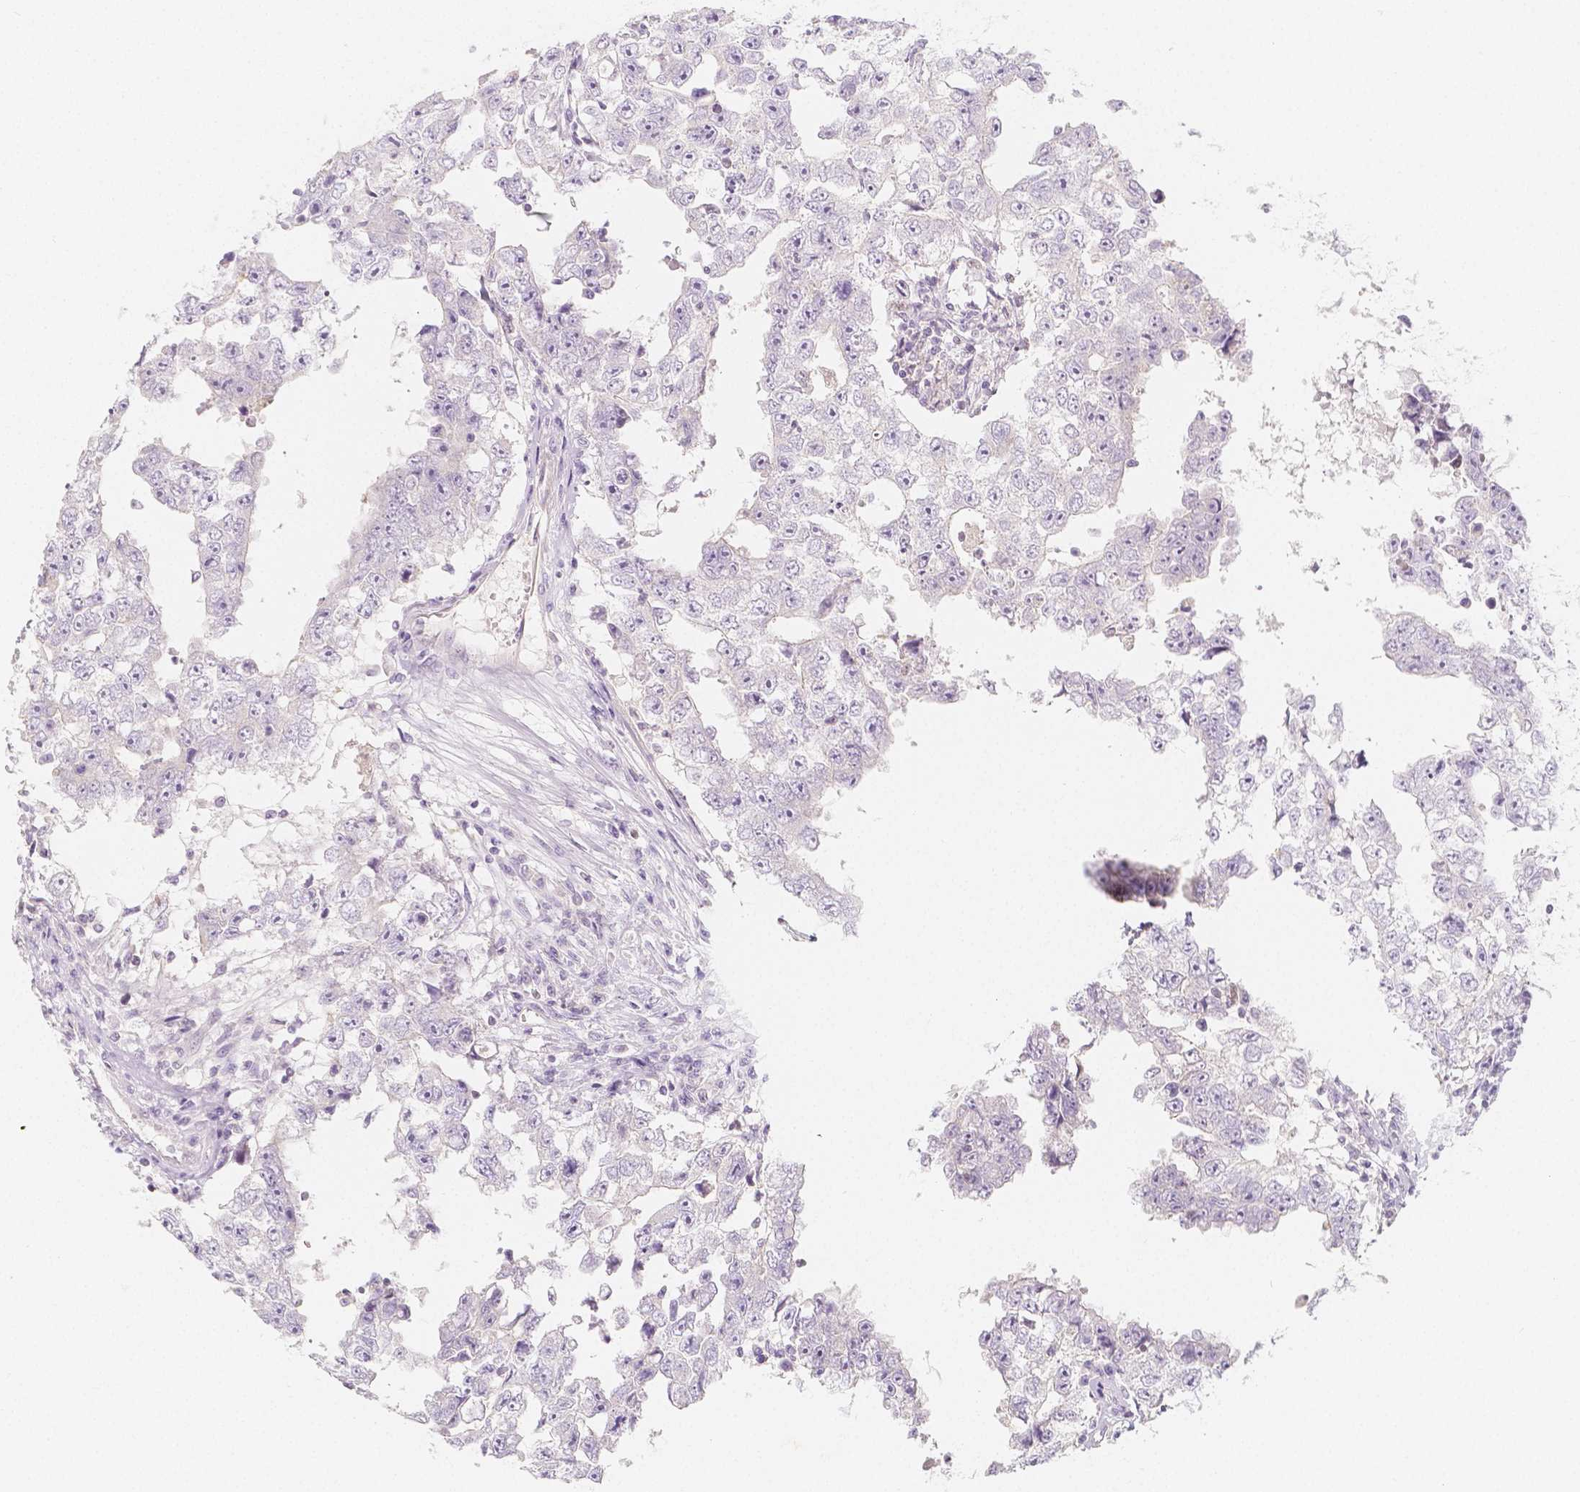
{"staining": {"intensity": "negative", "quantity": "none", "location": "none"}, "tissue": "testis cancer", "cell_type": "Tumor cells", "image_type": "cancer", "snomed": [{"axis": "morphology", "description": "Carcinoma, Embryonal, NOS"}, {"axis": "topography", "description": "Testis"}], "caption": "A photomicrograph of human testis cancer is negative for staining in tumor cells.", "gene": "BATF", "patient": {"sex": "male", "age": 36}}